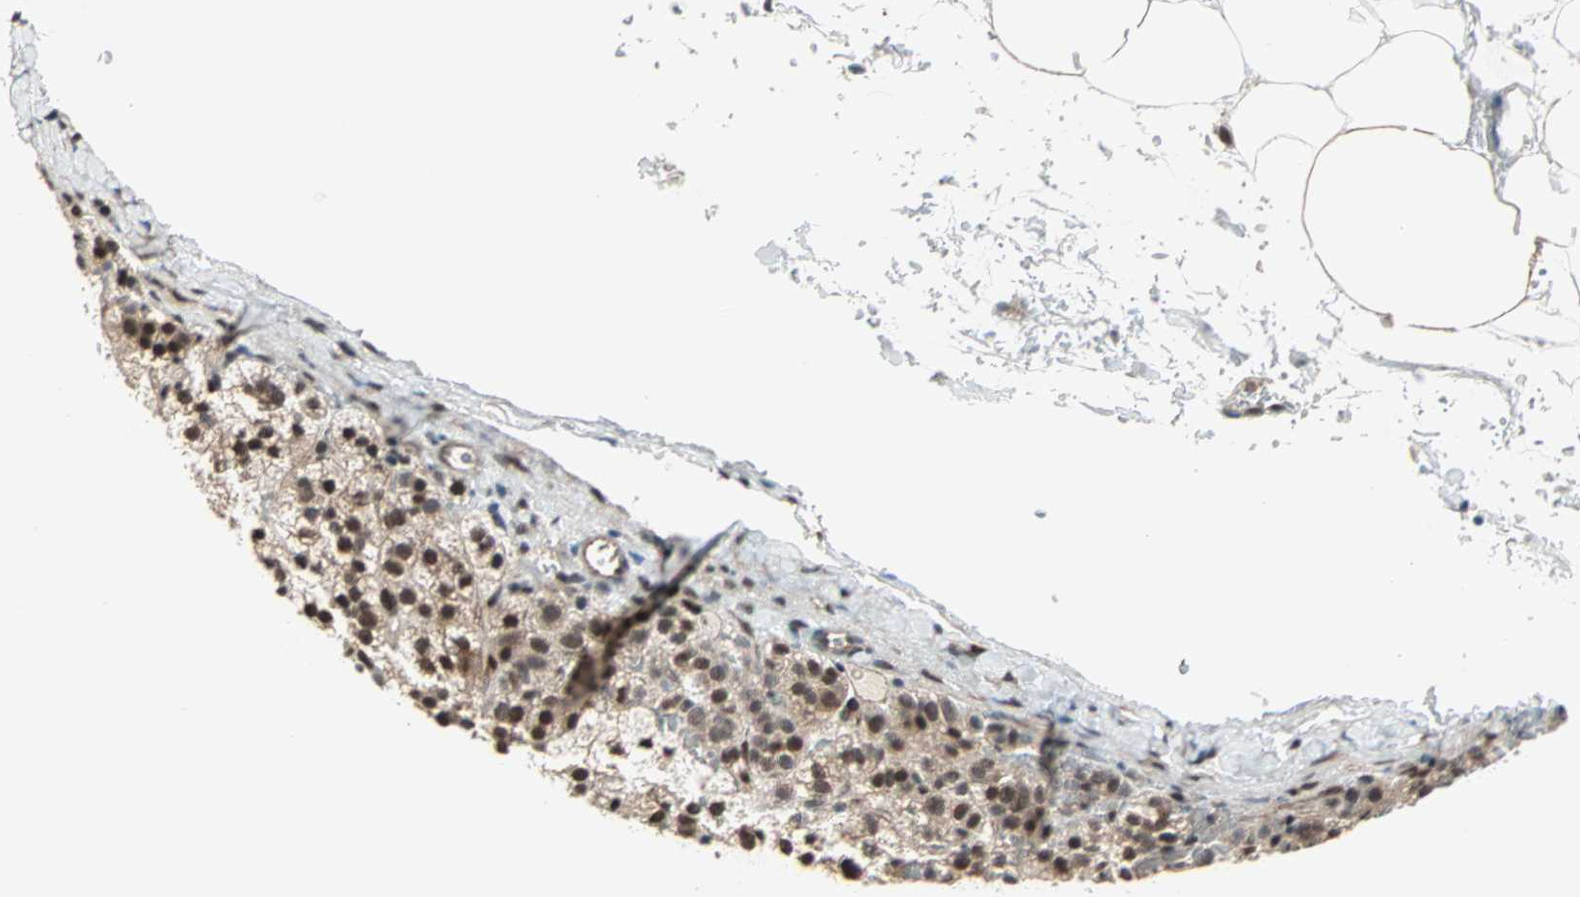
{"staining": {"intensity": "moderate", "quantity": ">75%", "location": "cytoplasmic/membranous,nuclear"}, "tissue": "adrenal gland", "cell_type": "Glandular cells", "image_type": "normal", "snomed": [{"axis": "morphology", "description": "Normal tissue, NOS"}, {"axis": "topography", "description": "Adrenal gland"}], "caption": "Protein analysis of unremarkable adrenal gland demonstrates moderate cytoplasmic/membranous,nuclear expression in about >75% of glandular cells. Immunohistochemistry (ihc) stains the protein in brown and the nuclei are stained blue.", "gene": "WWTR1", "patient": {"sex": "male", "age": 35}}